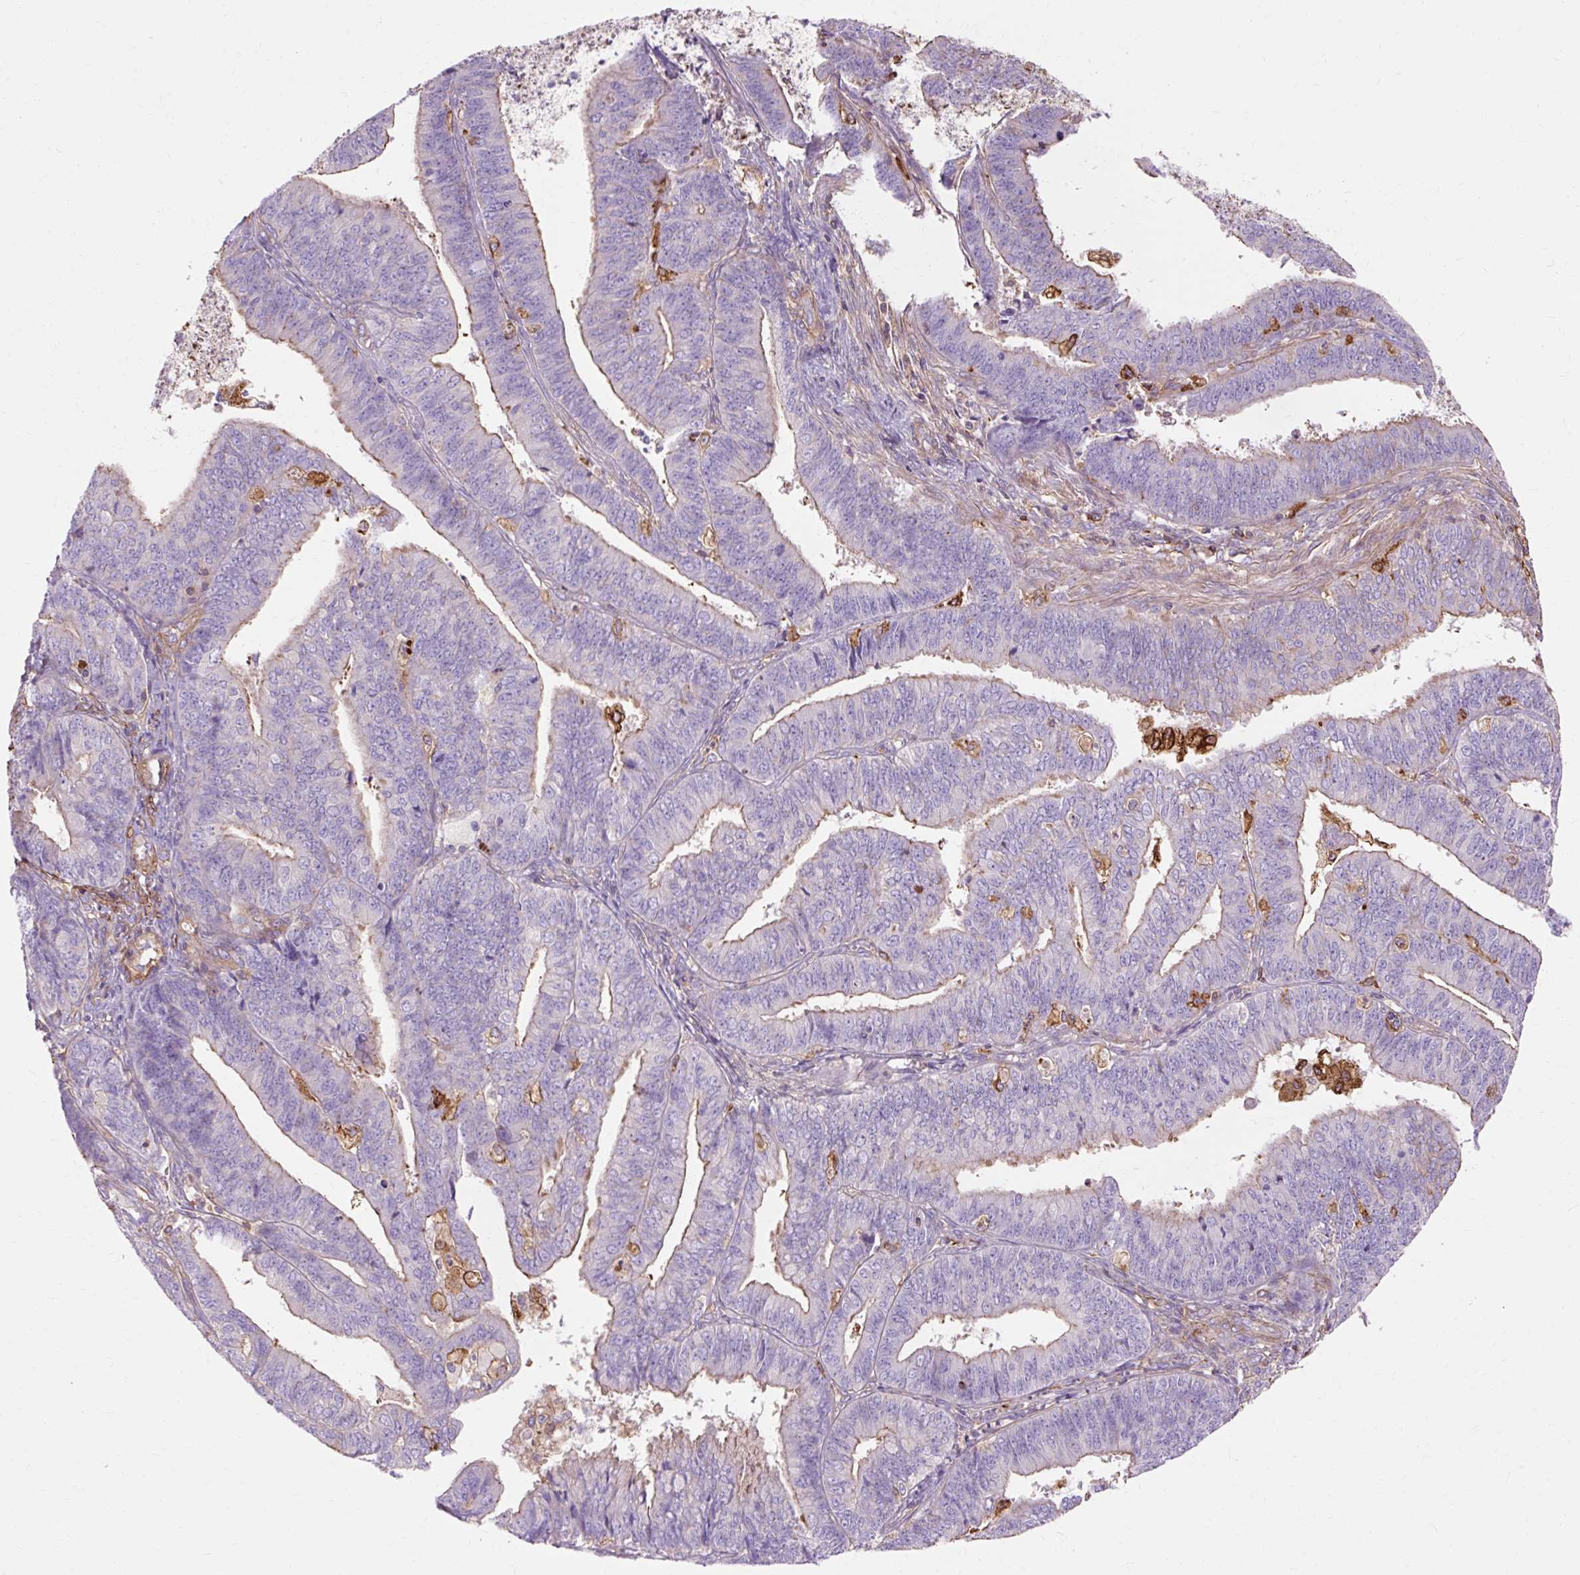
{"staining": {"intensity": "weak", "quantity": "25%-75%", "location": "cytoplasmic/membranous"}, "tissue": "endometrial cancer", "cell_type": "Tumor cells", "image_type": "cancer", "snomed": [{"axis": "morphology", "description": "Adenocarcinoma, NOS"}, {"axis": "topography", "description": "Endometrium"}], "caption": "Immunohistochemistry (IHC) staining of endometrial cancer (adenocarcinoma), which displays low levels of weak cytoplasmic/membranous positivity in about 25%-75% of tumor cells indicating weak cytoplasmic/membranous protein expression. The staining was performed using DAB (brown) for protein detection and nuclei were counterstained in hematoxylin (blue).", "gene": "TBC1D2B", "patient": {"sex": "female", "age": 73}}